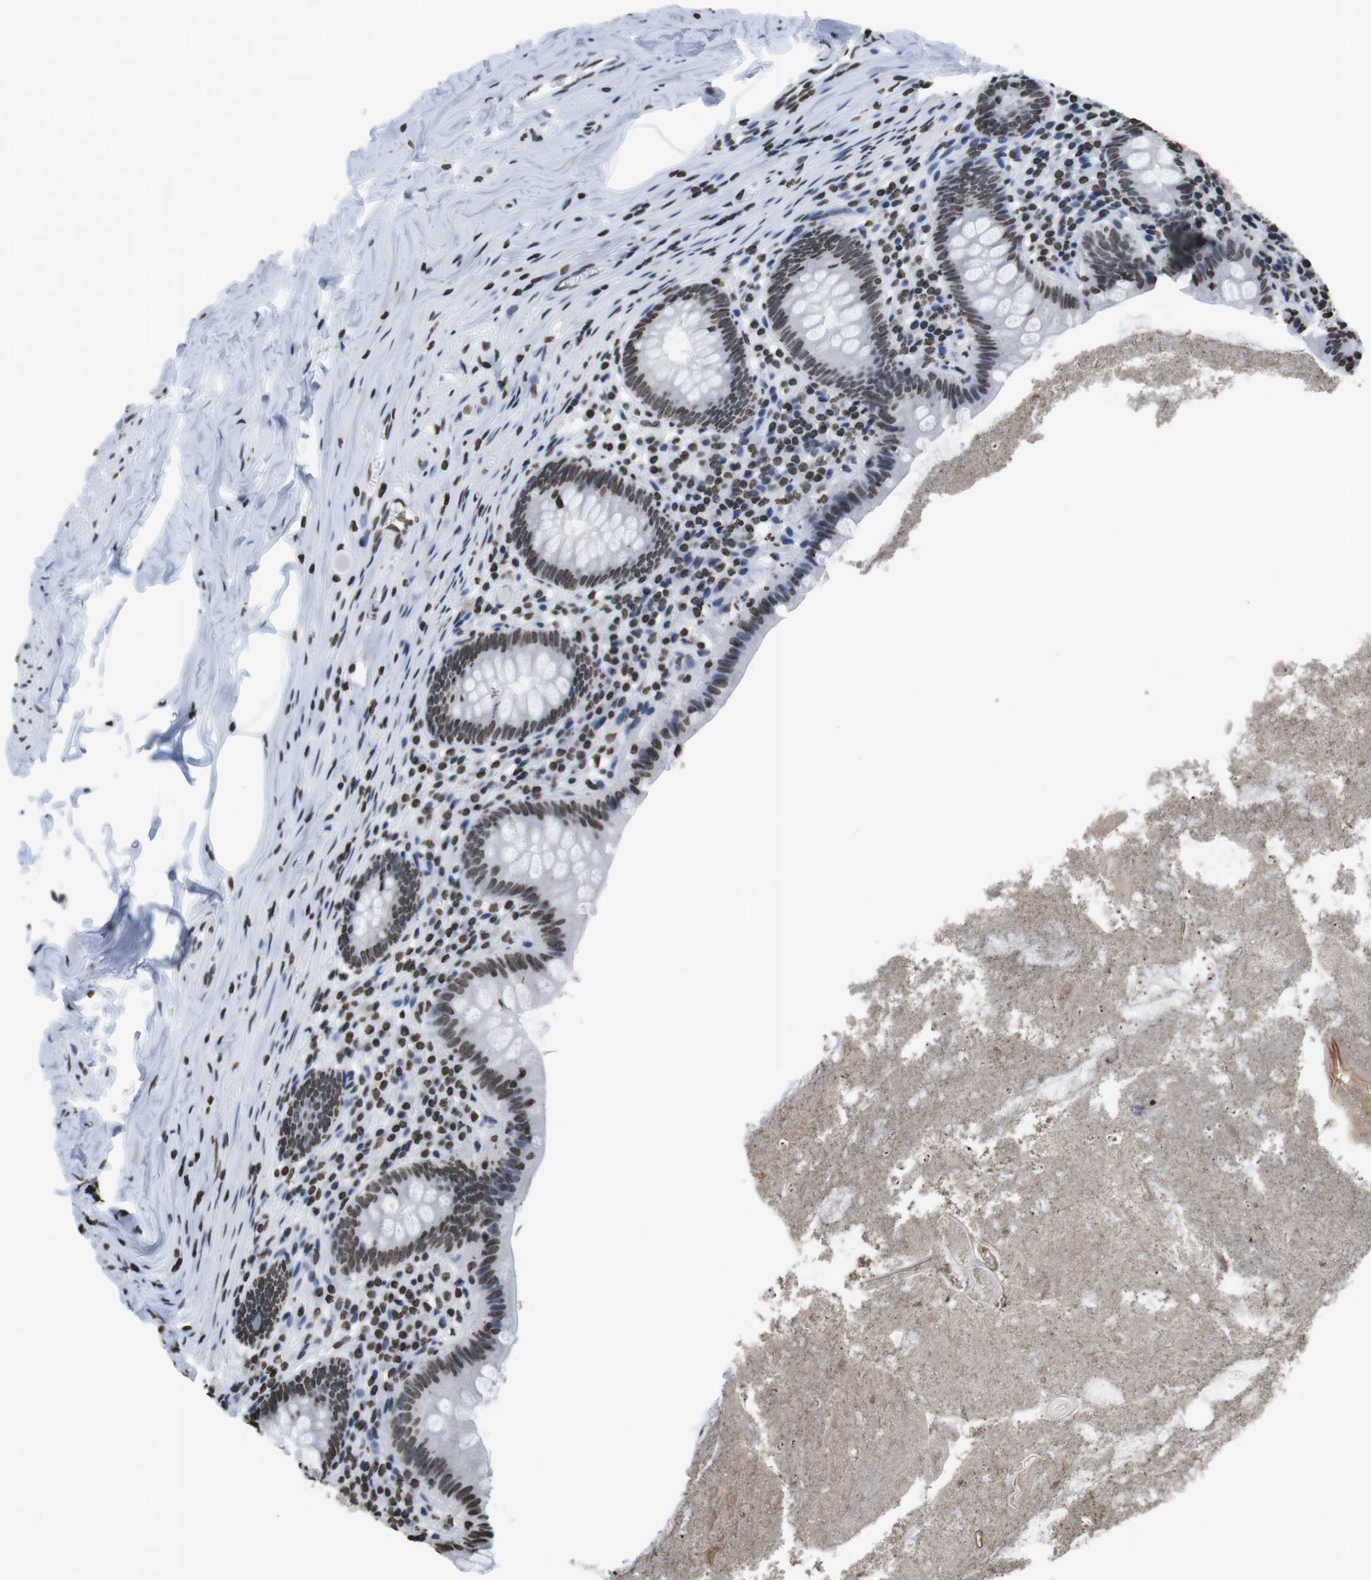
{"staining": {"intensity": "moderate", "quantity": ">75%", "location": "nuclear"}, "tissue": "appendix", "cell_type": "Glandular cells", "image_type": "normal", "snomed": [{"axis": "morphology", "description": "Normal tissue, NOS"}, {"axis": "topography", "description": "Appendix"}], "caption": "Protein expression analysis of unremarkable appendix displays moderate nuclear expression in about >75% of glandular cells.", "gene": "BSX", "patient": {"sex": "male", "age": 52}}